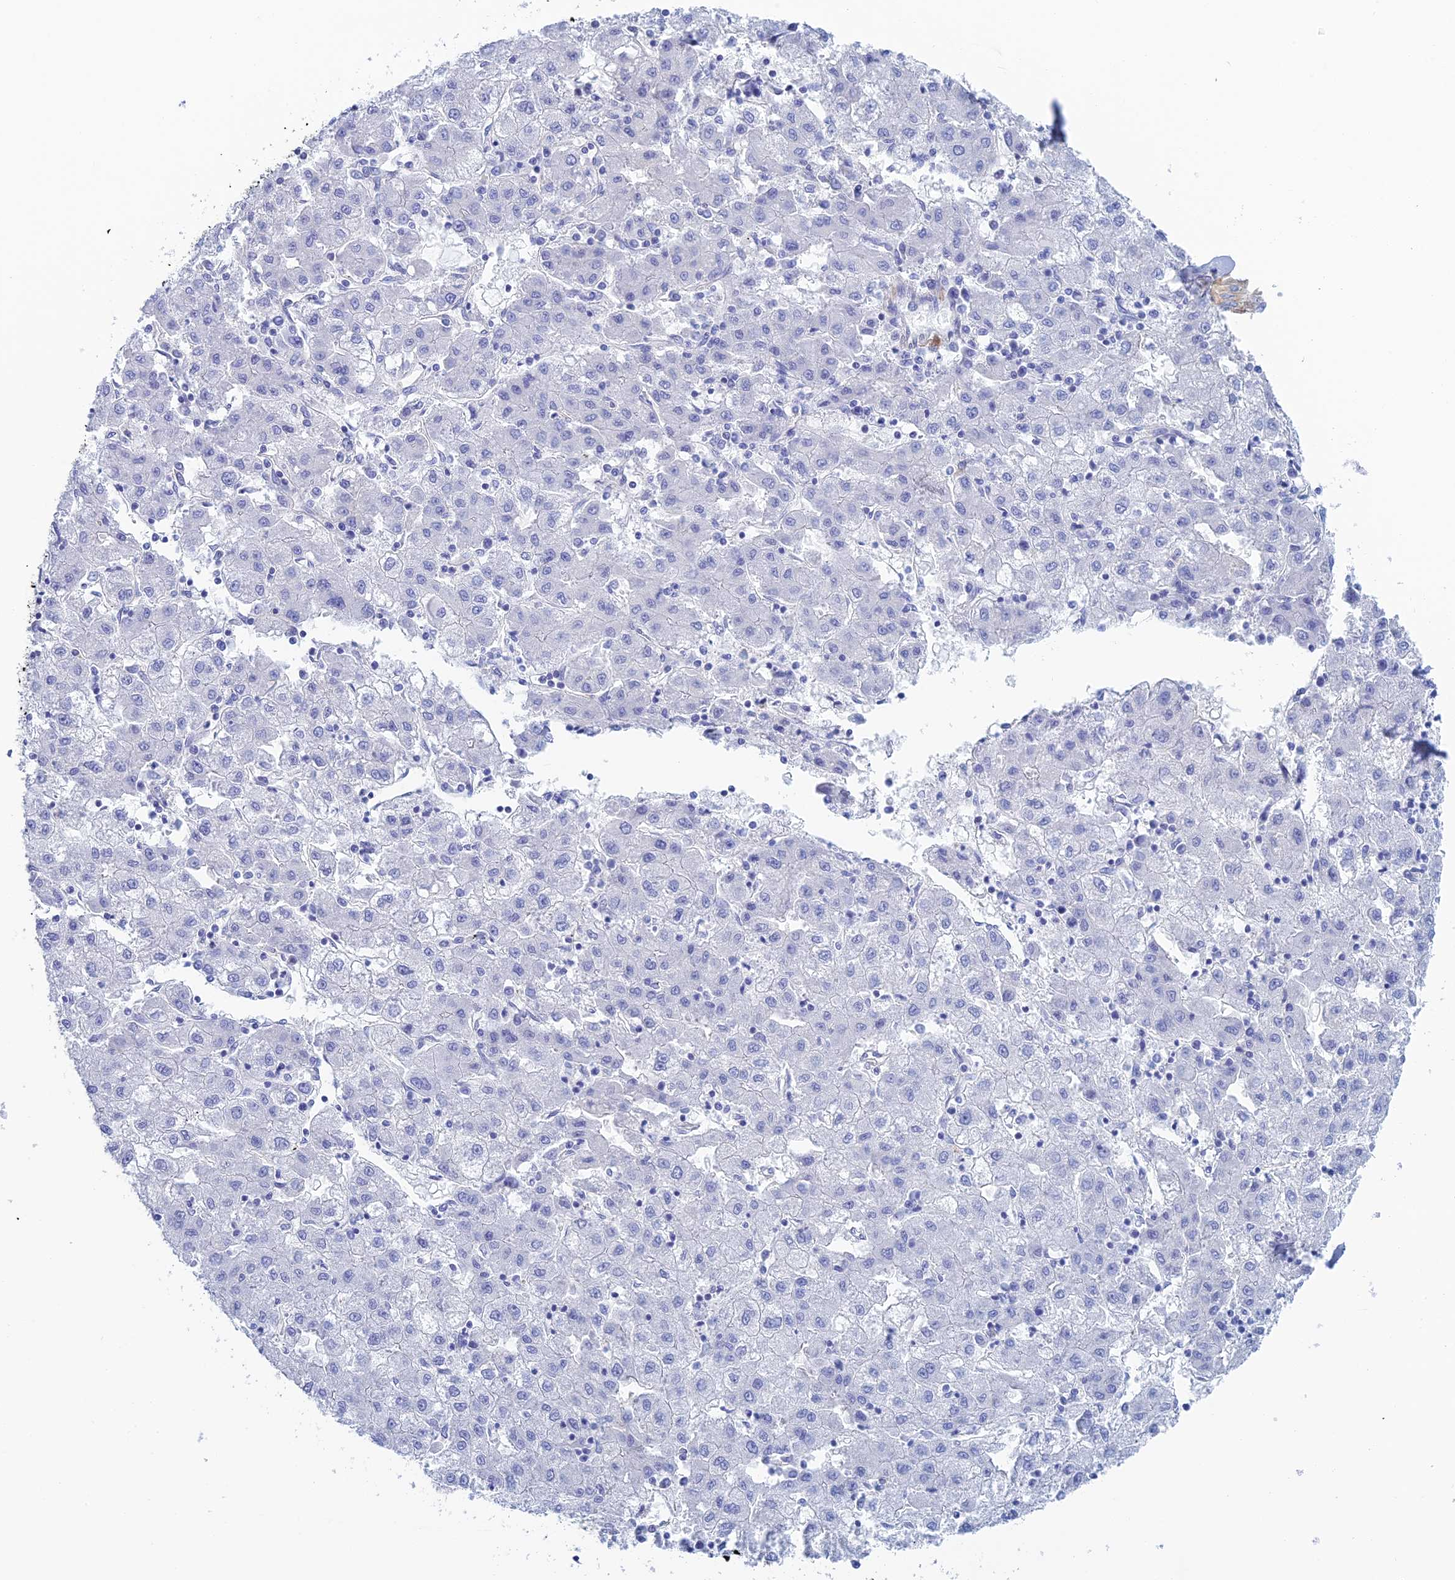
{"staining": {"intensity": "negative", "quantity": "none", "location": "none"}, "tissue": "liver cancer", "cell_type": "Tumor cells", "image_type": "cancer", "snomed": [{"axis": "morphology", "description": "Carcinoma, Hepatocellular, NOS"}, {"axis": "topography", "description": "Liver"}], "caption": "A photomicrograph of liver cancer (hepatocellular carcinoma) stained for a protein displays no brown staining in tumor cells.", "gene": "PCDHA8", "patient": {"sex": "male", "age": 72}}